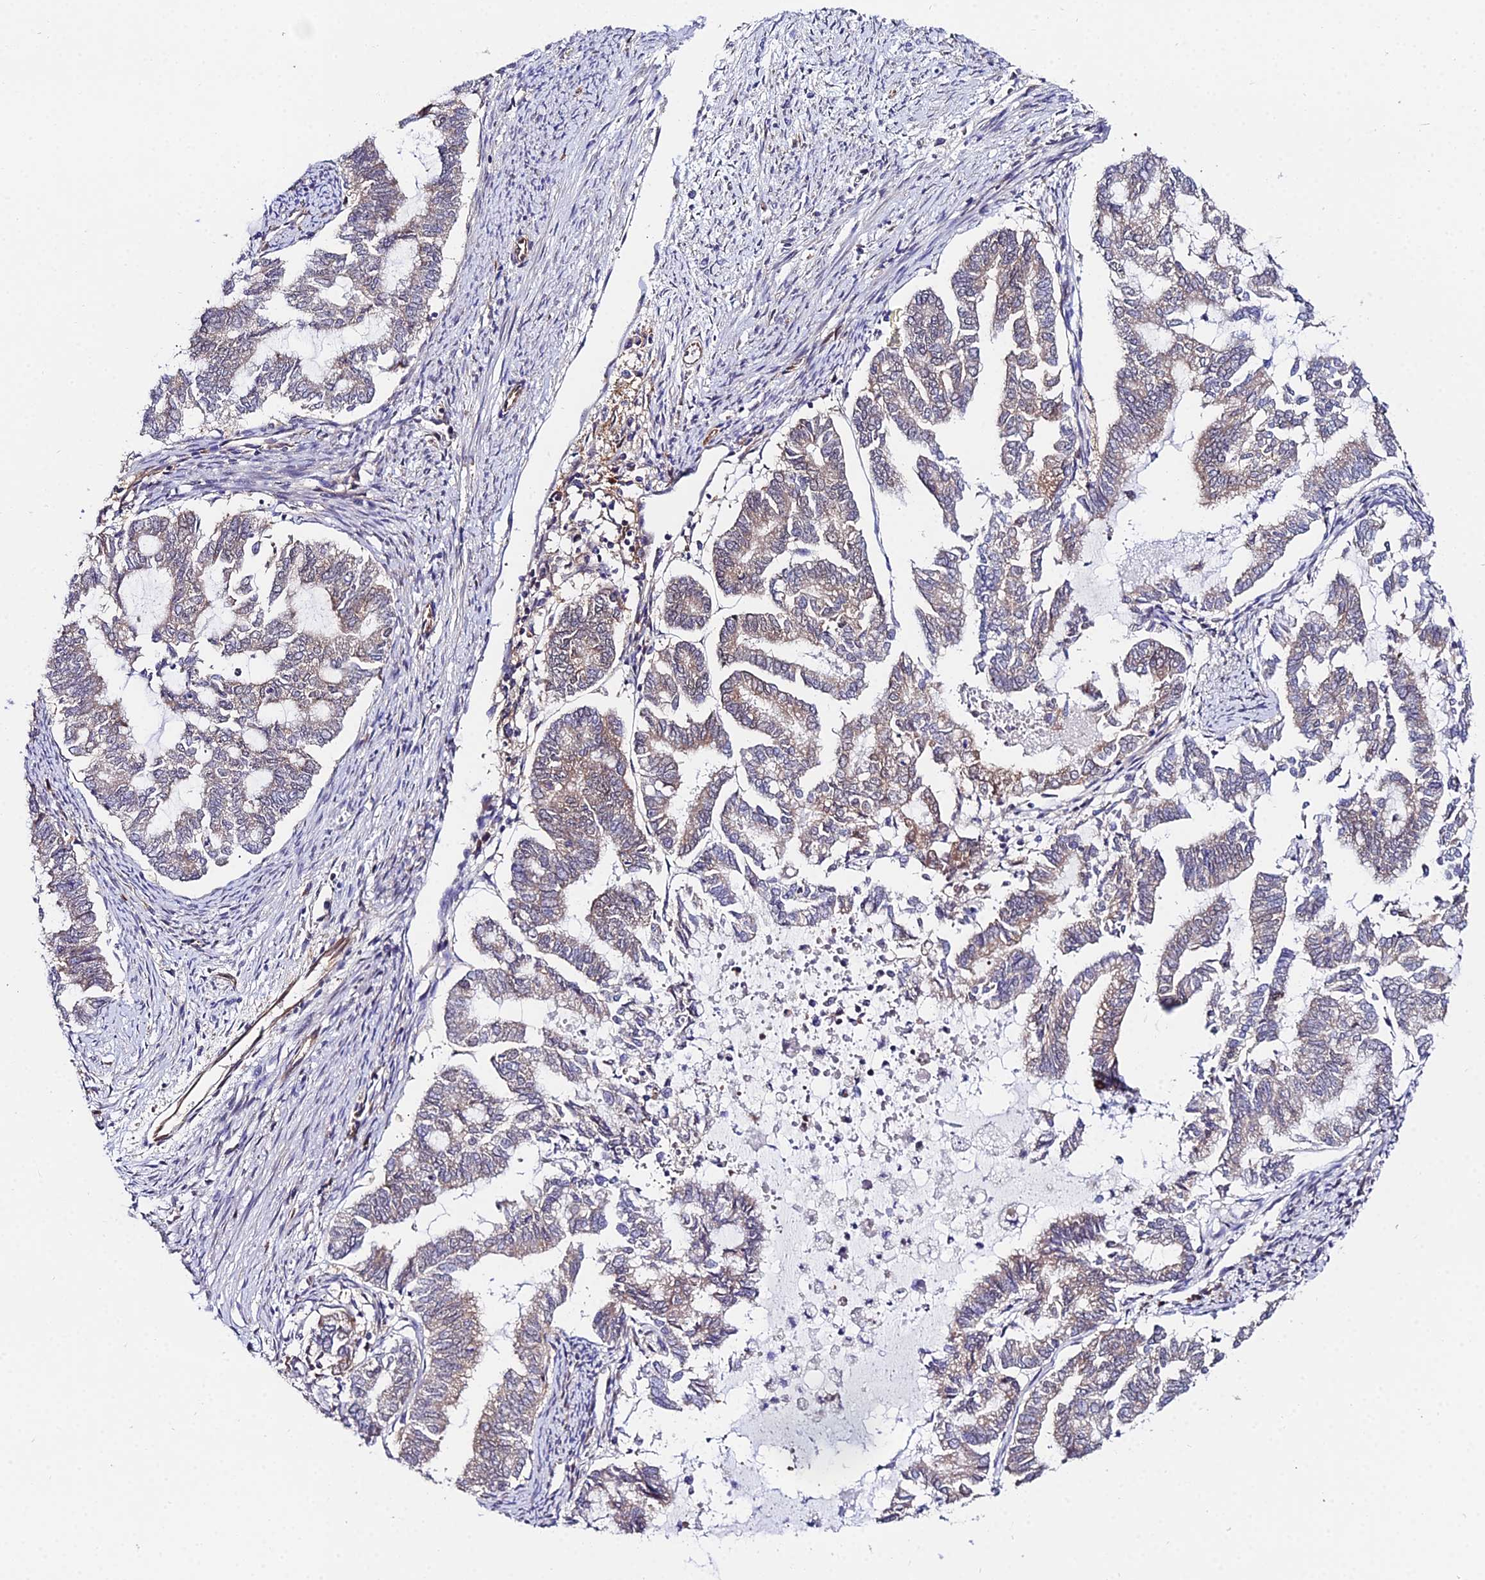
{"staining": {"intensity": "weak", "quantity": "25%-75%", "location": "cytoplasmic/membranous"}, "tissue": "endometrial cancer", "cell_type": "Tumor cells", "image_type": "cancer", "snomed": [{"axis": "morphology", "description": "Adenocarcinoma, NOS"}, {"axis": "topography", "description": "Endometrium"}], "caption": "Immunohistochemistry (IHC) image of neoplastic tissue: human endometrial adenocarcinoma stained using immunohistochemistry (IHC) displays low levels of weak protein expression localized specifically in the cytoplasmic/membranous of tumor cells, appearing as a cytoplasmic/membranous brown color.", "gene": "PPP2R2C", "patient": {"sex": "female", "age": 79}}